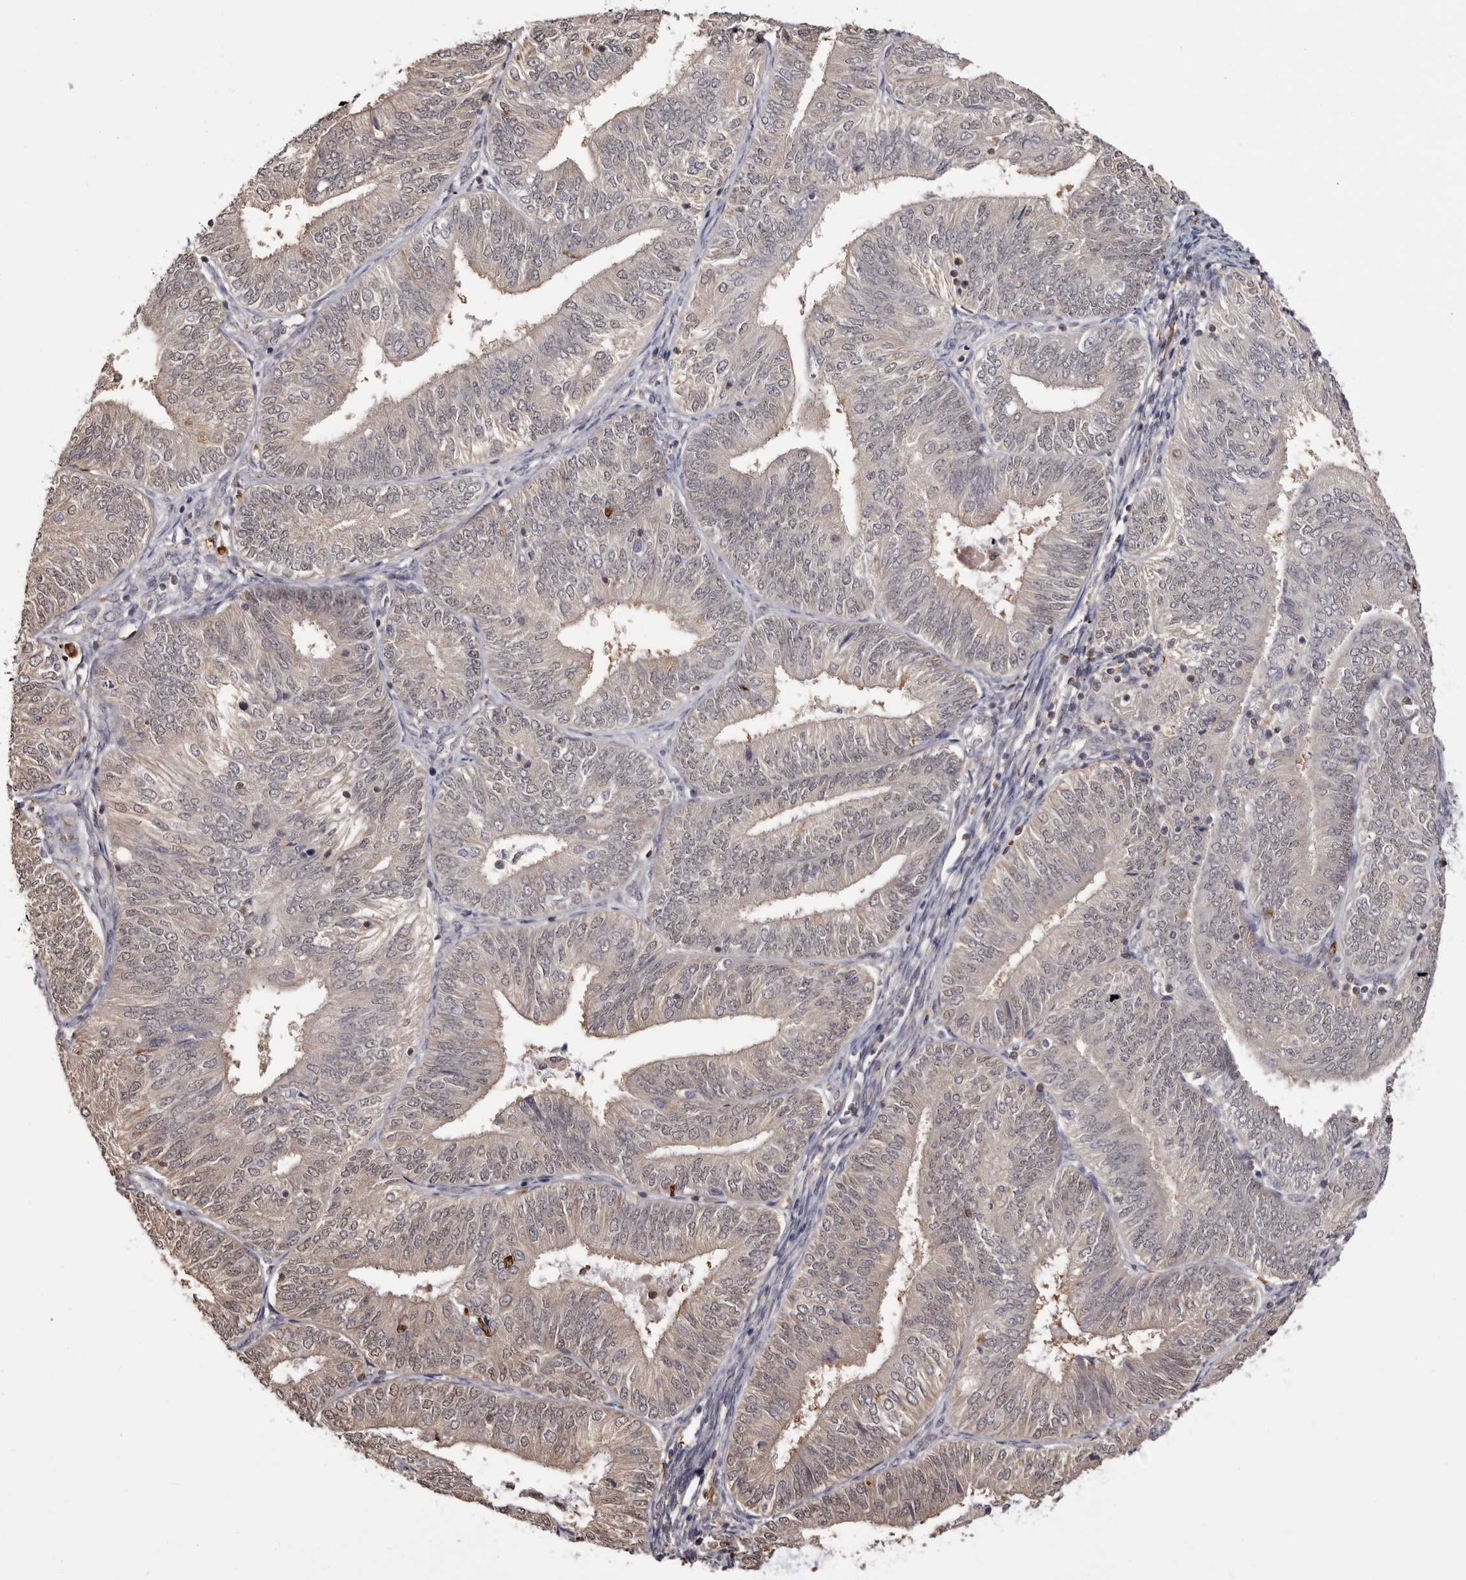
{"staining": {"intensity": "weak", "quantity": "<25%", "location": "cytoplasmic/membranous"}, "tissue": "endometrial cancer", "cell_type": "Tumor cells", "image_type": "cancer", "snomed": [{"axis": "morphology", "description": "Adenocarcinoma, NOS"}, {"axis": "topography", "description": "Endometrium"}], "caption": "Endometrial adenocarcinoma was stained to show a protein in brown. There is no significant expression in tumor cells.", "gene": "TNNI1", "patient": {"sex": "female", "age": 58}}